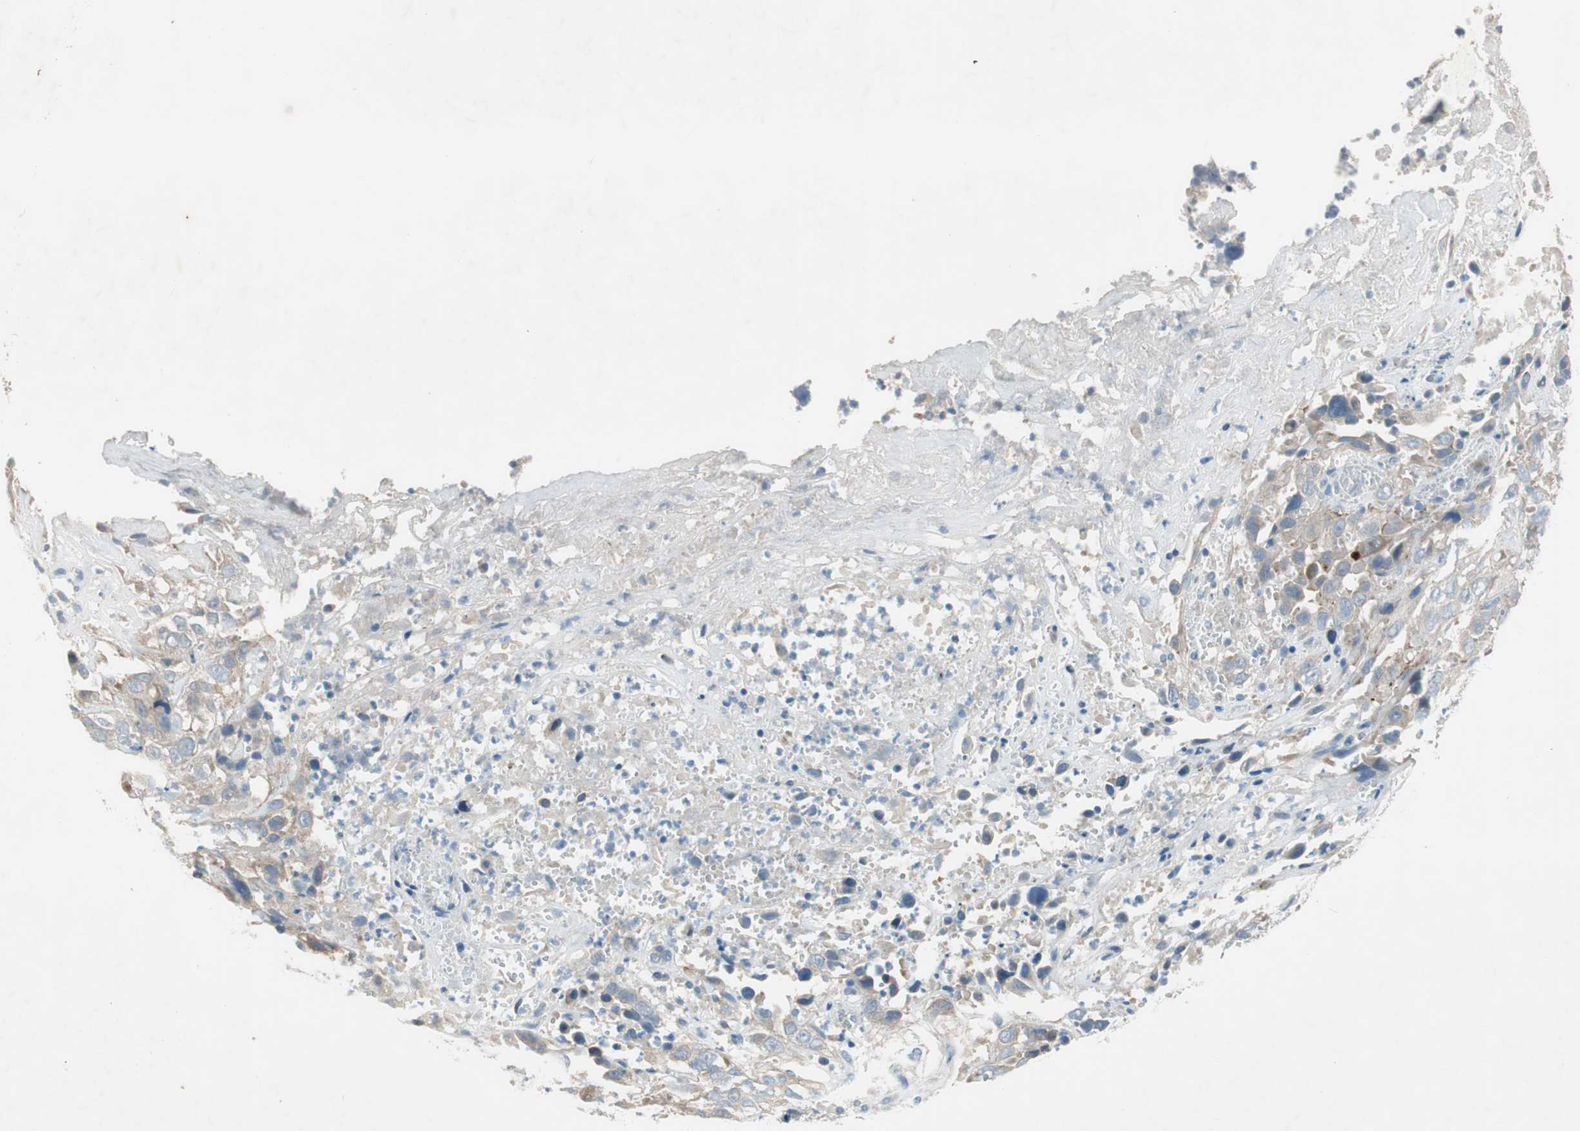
{"staining": {"intensity": "weak", "quantity": "<25%", "location": "cytoplasmic/membranous"}, "tissue": "cervical cancer", "cell_type": "Tumor cells", "image_type": "cancer", "snomed": [{"axis": "morphology", "description": "Squamous cell carcinoma, NOS"}, {"axis": "topography", "description": "Cervix"}], "caption": "There is no significant expression in tumor cells of cervical squamous cell carcinoma.", "gene": "PRRG4", "patient": {"sex": "female", "age": 32}}